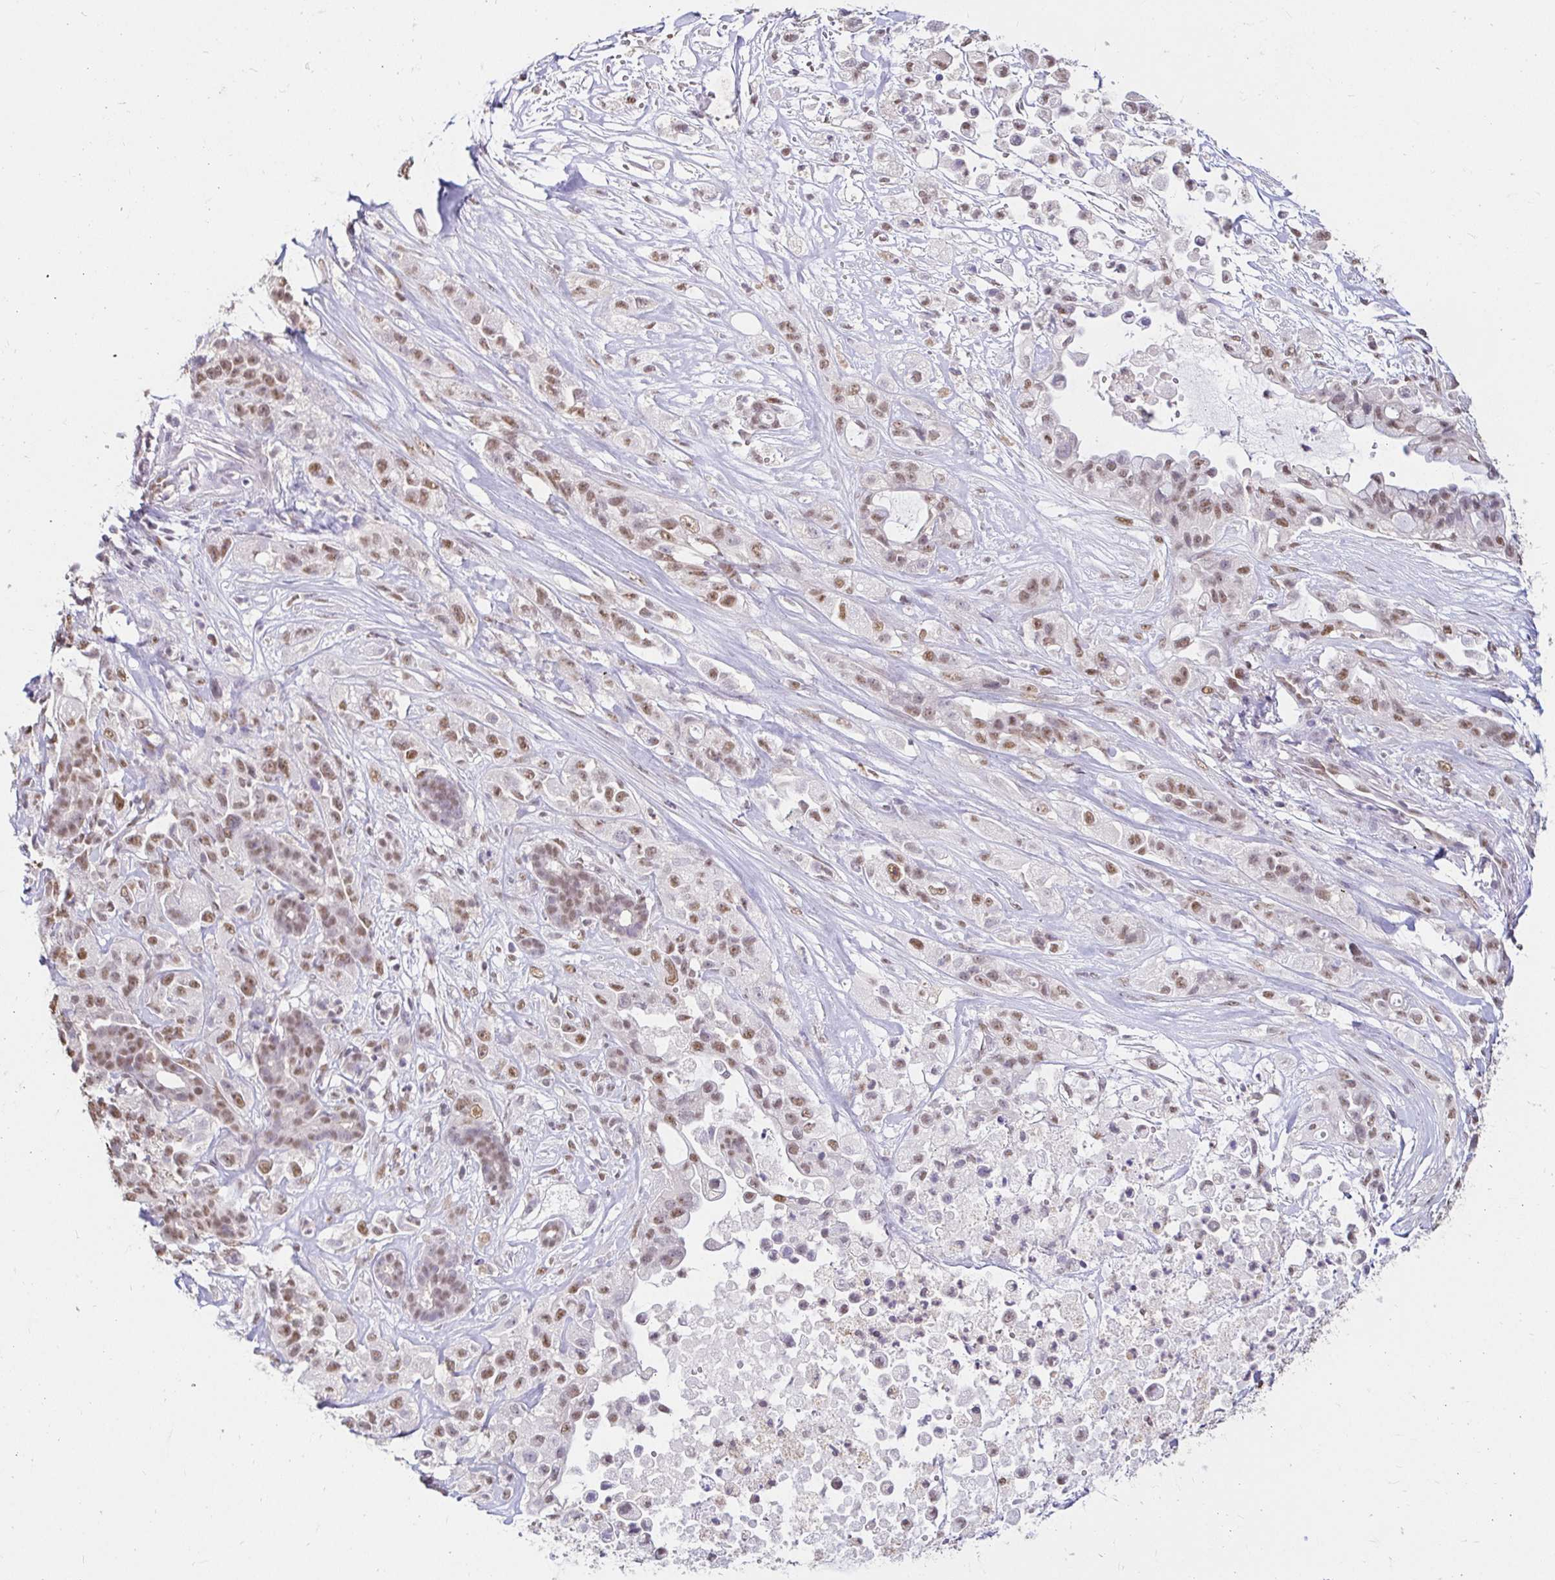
{"staining": {"intensity": "moderate", "quantity": ">75%", "location": "nuclear"}, "tissue": "pancreatic cancer", "cell_type": "Tumor cells", "image_type": "cancer", "snomed": [{"axis": "morphology", "description": "Adenocarcinoma, NOS"}, {"axis": "topography", "description": "Pancreas"}], "caption": "Brown immunohistochemical staining in pancreatic cancer (adenocarcinoma) exhibits moderate nuclear positivity in approximately >75% of tumor cells. The protein of interest is shown in brown color, while the nuclei are stained blue.", "gene": "RIMS4", "patient": {"sex": "male", "age": 44}}